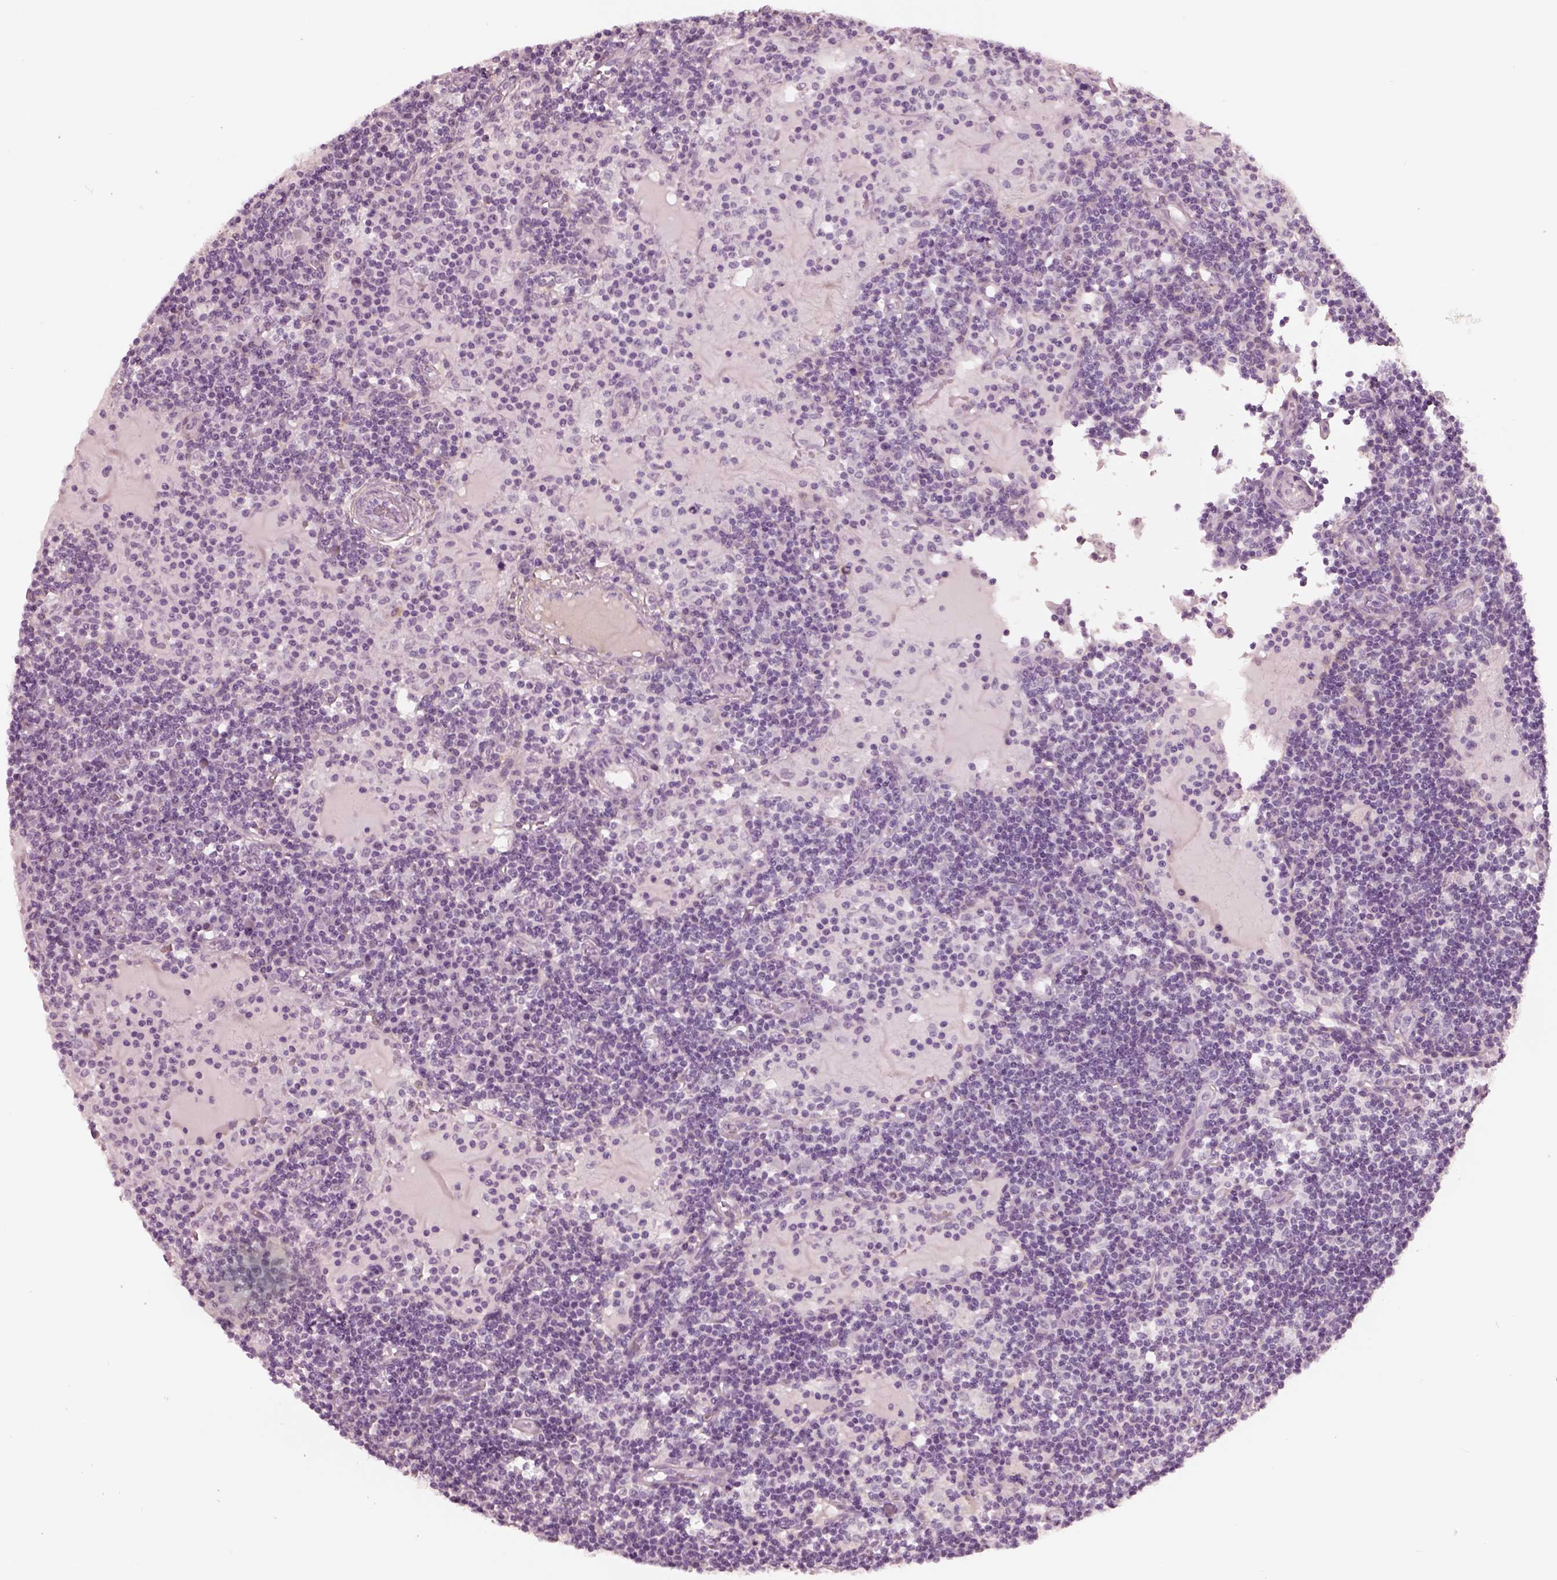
{"staining": {"intensity": "negative", "quantity": "none", "location": "none"}, "tissue": "lymph node", "cell_type": "Germinal center cells", "image_type": "normal", "snomed": [{"axis": "morphology", "description": "Normal tissue, NOS"}, {"axis": "topography", "description": "Lymph node"}], "caption": "Normal lymph node was stained to show a protein in brown. There is no significant staining in germinal center cells.", "gene": "TRIM69", "patient": {"sex": "female", "age": 72}}